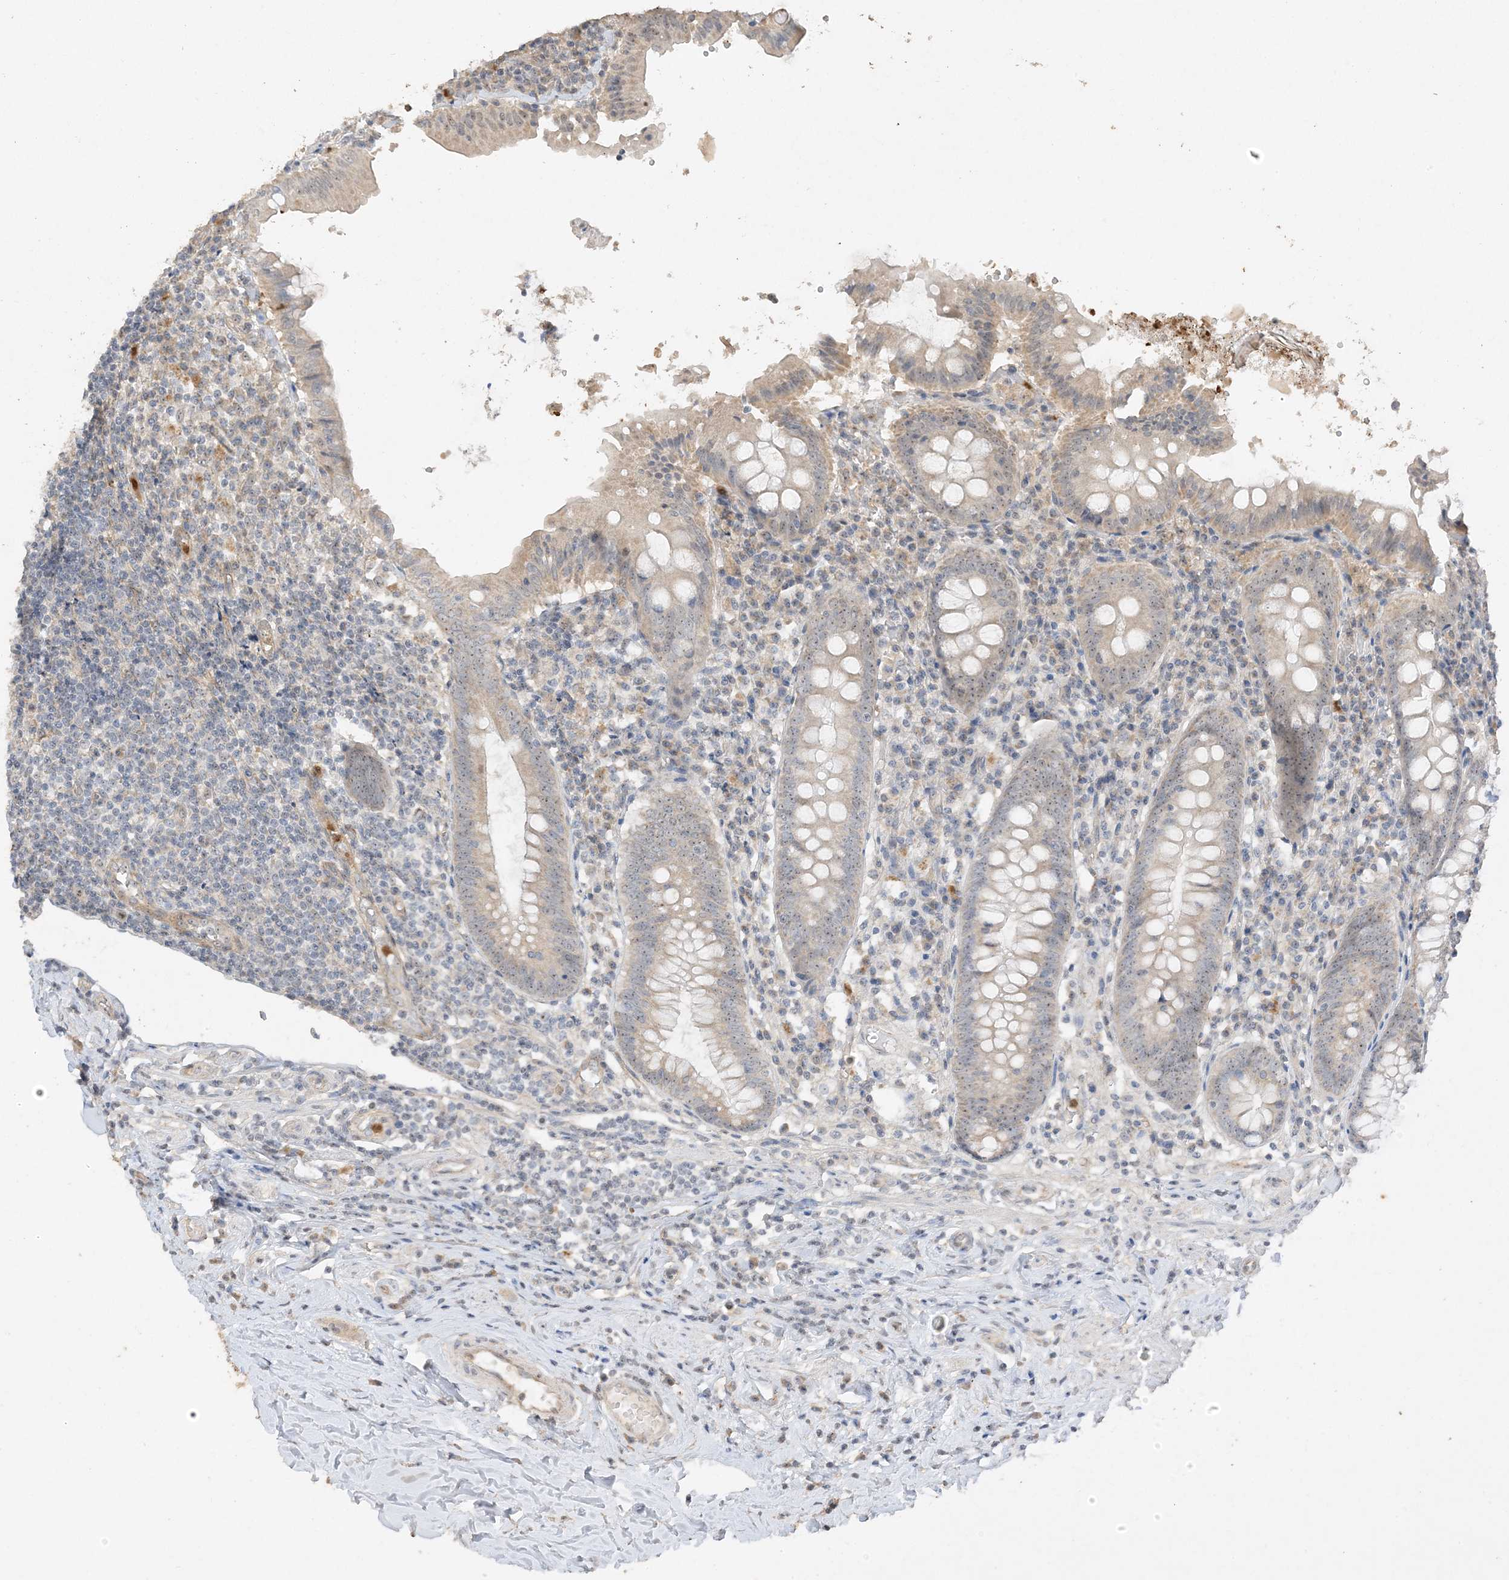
{"staining": {"intensity": "weak", "quantity": ">75%", "location": "nuclear"}, "tissue": "appendix", "cell_type": "Glandular cells", "image_type": "normal", "snomed": [{"axis": "morphology", "description": "Normal tissue, NOS"}, {"axis": "topography", "description": "Appendix"}], "caption": "There is low levels of weak nuclear positivity in glandular cells of normal appendix, as demonstrated by immunohistochemical staining (brown color).", "gene": "DDX18", "patient": {"sex": "female", "age": 54}}